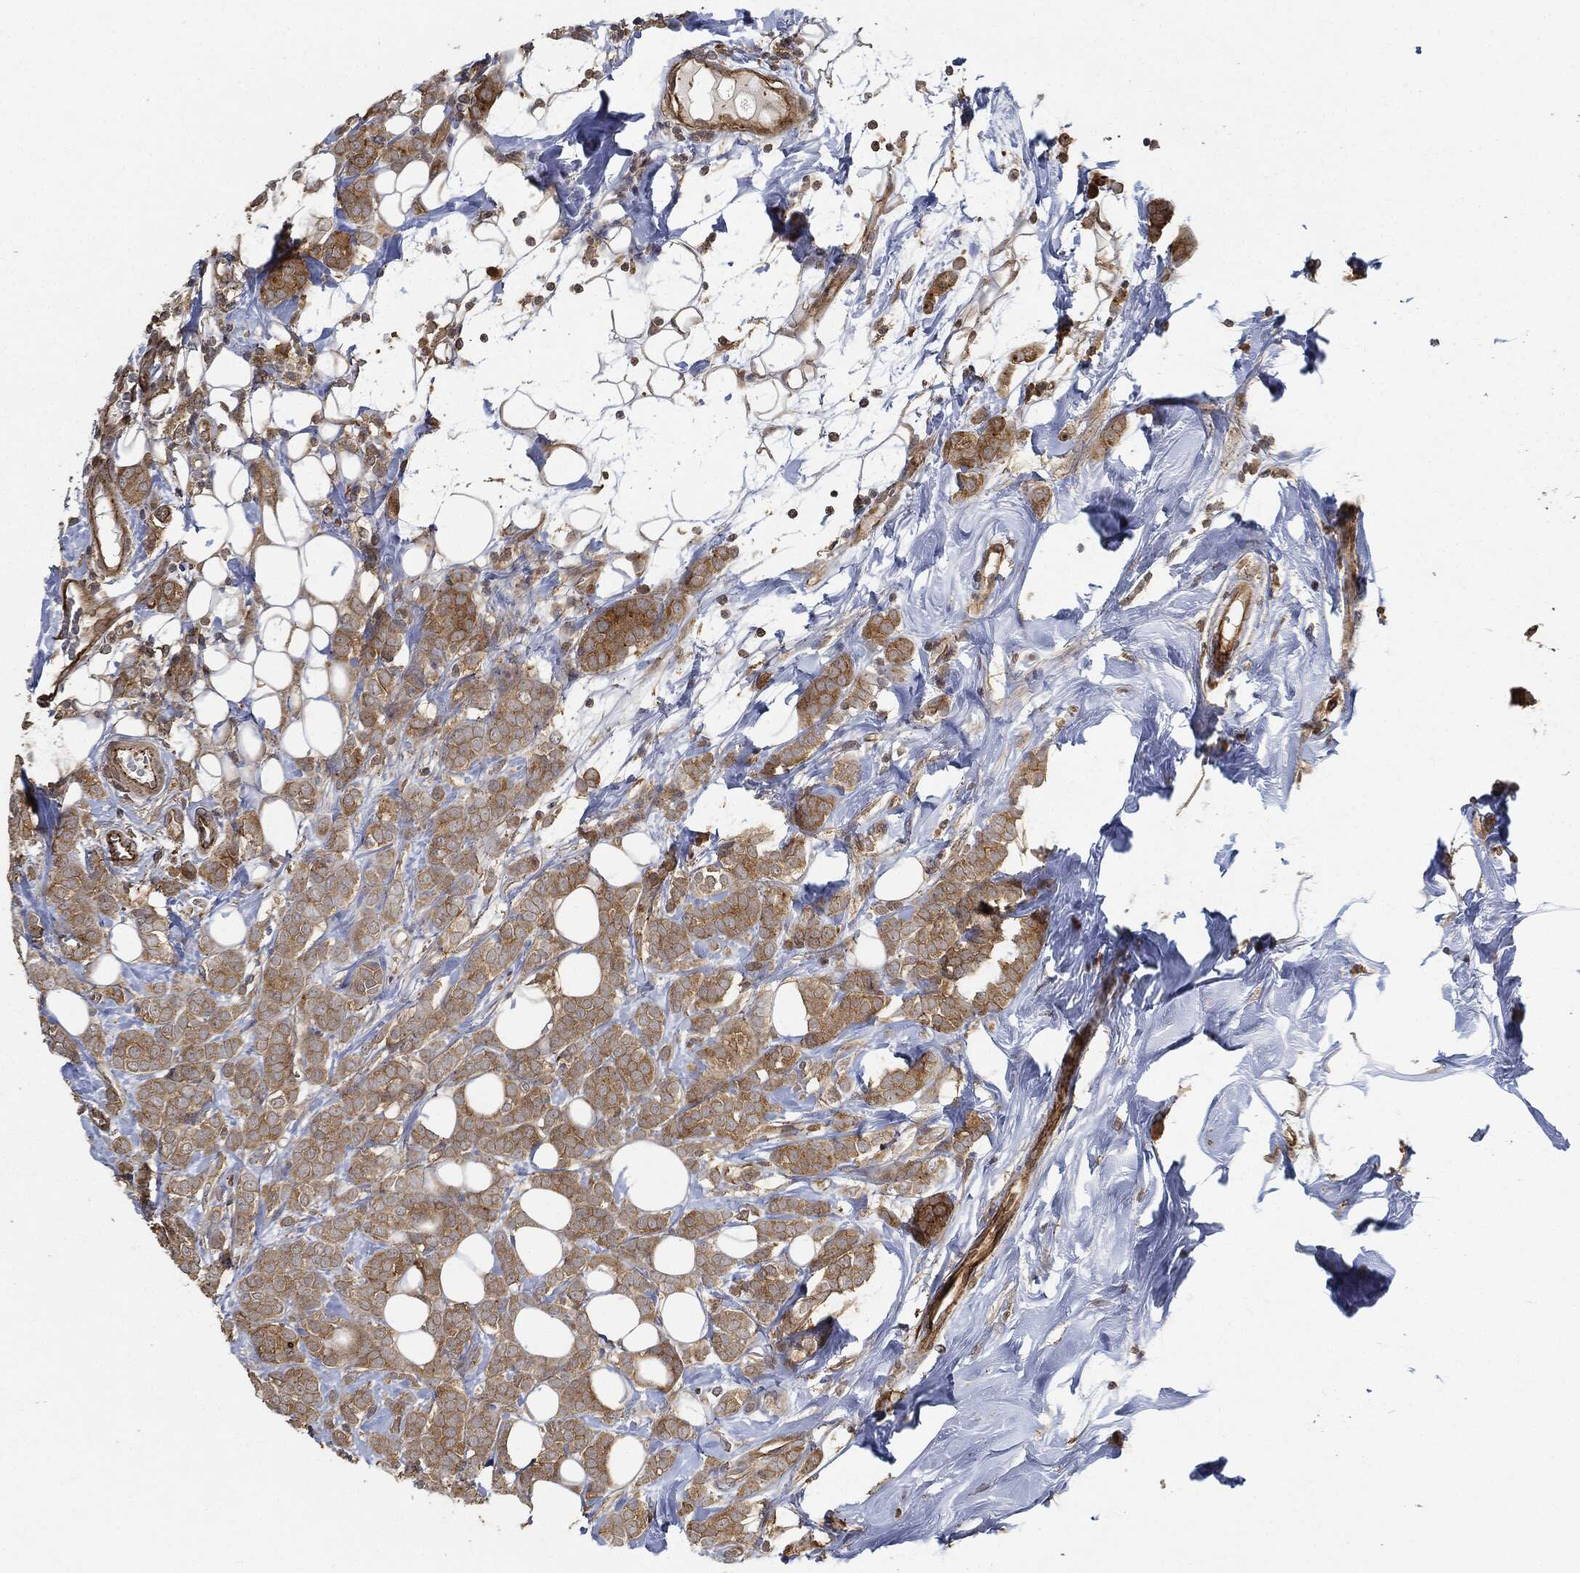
{"staining": {"intensity": "moderate", "quantity": "25%-75%", "location": "cytoplasmic/membranous"}, "tissue": "breast cancer", "cell_type": "Tumor cells", "image_type": "cancer", "snomed": [{"axis": "morphology", "description": "Lobular carcinoma"}, {"axis": "topography", "description": "Breast"}], "caption": "Immunohistochemistry (IHC) (DAB) staining of human lobular carcinoma (breast) displays moderate cytoplasmic/membranous protein expression in about 25%-75% of tumor cells. Nuclei are stained in blue.", "gene": "TPT1", "patient": {"sex": "female", "age": 49}}